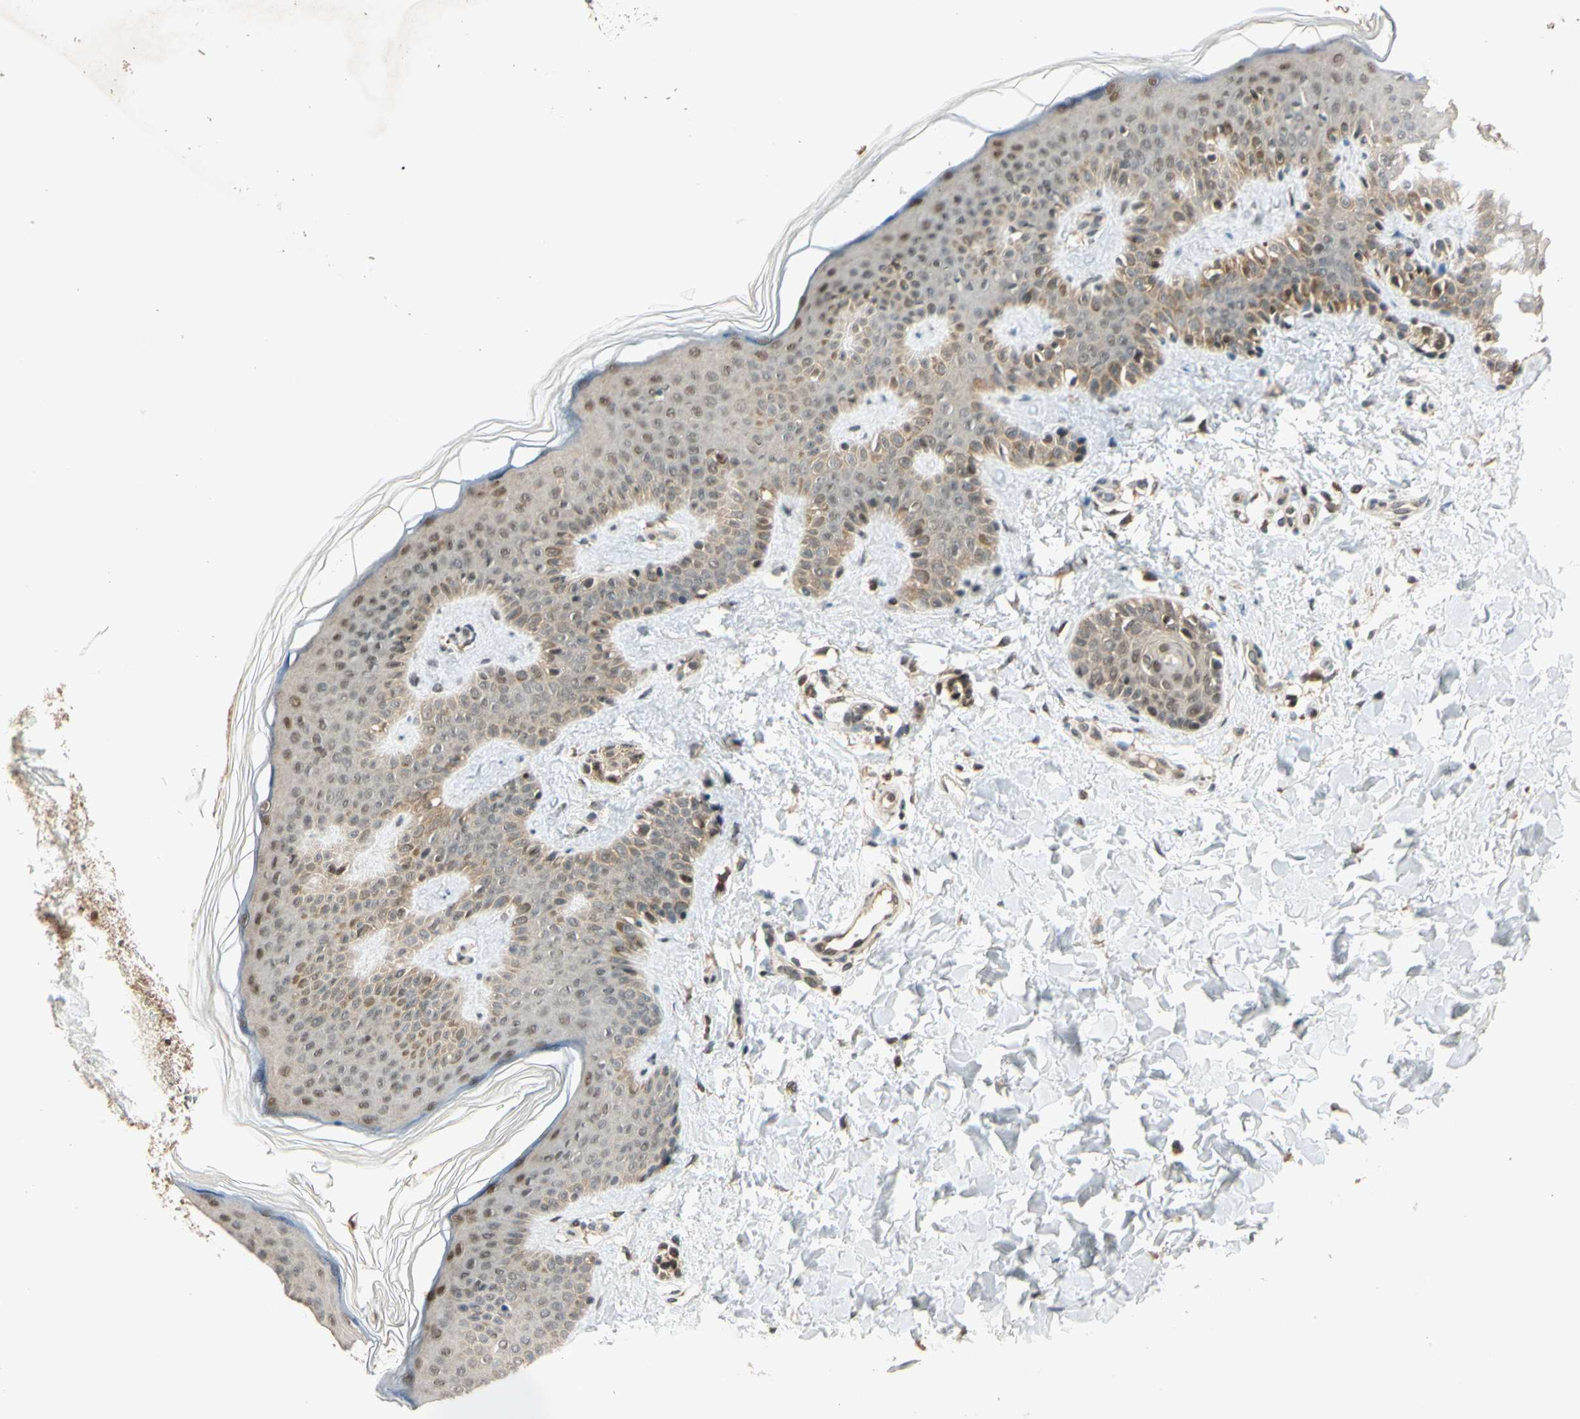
{"staining": {"intensity": "weak", "quantity": ">75%", "location": "cytoplasmic/membranous,nuclear"}, "tissue": "skin", "cell_type": "Fibroblasts", "image_type": "normal", "snomed": [{"axis": "morphology", "description": "Normal tissue, NOS"}, {"axis": "topography", "description": "Skin"}], "caption": "IHC photomicrograph of unremarkable skin stained for a protein (brown), which shows low levels of weak cytoplasmic/membranous,nuclear expression in about >75% of fibroblasts.", "gene": "ZSCAN12", "patient": {"sex": "male", "age": 16}}